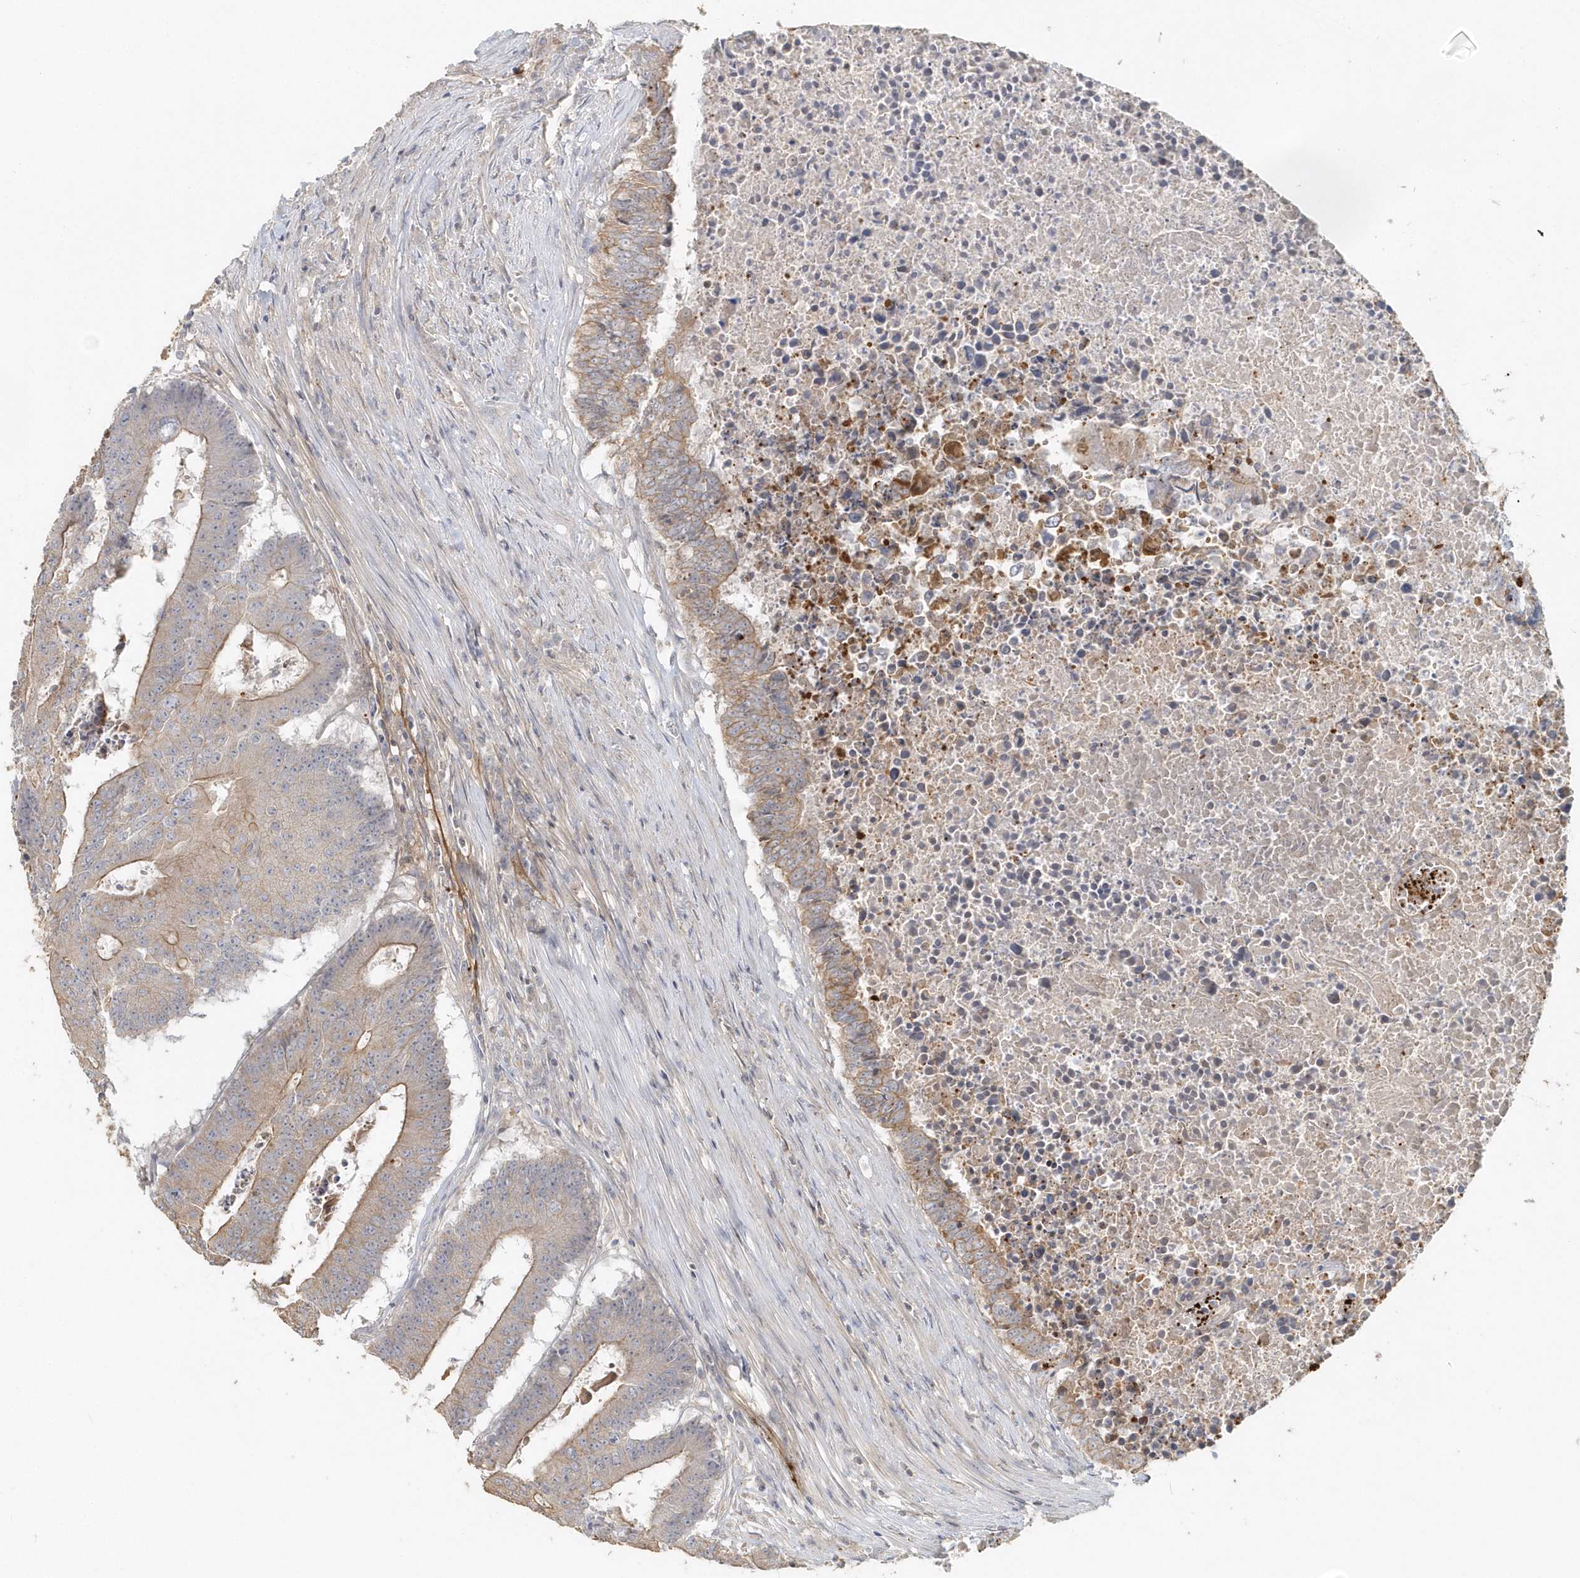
{"staining": {"intensity": "moderate", "quantity": ">75%", "location": "cytoplasmic/membranous"}, "tissue": "colorectal cancer", "cell_type": "Tumor cells", "image_type": "cancer", "snomed": [{"axis": "morphology", "description": "Adenocarcinoma, NOS"}, {"axis": "topography", "description": "Colon"}], "caption": "Immunohistochemical staining of human colorectal cancer (adenocarcinoma) reveals moderate cytoplasmic/membranous protein staining in approximately >75% of tumor cells. Nuclei are stained in blue.", "gene": "MMRN1", "patient": {"sex": "male", "age": 87}}